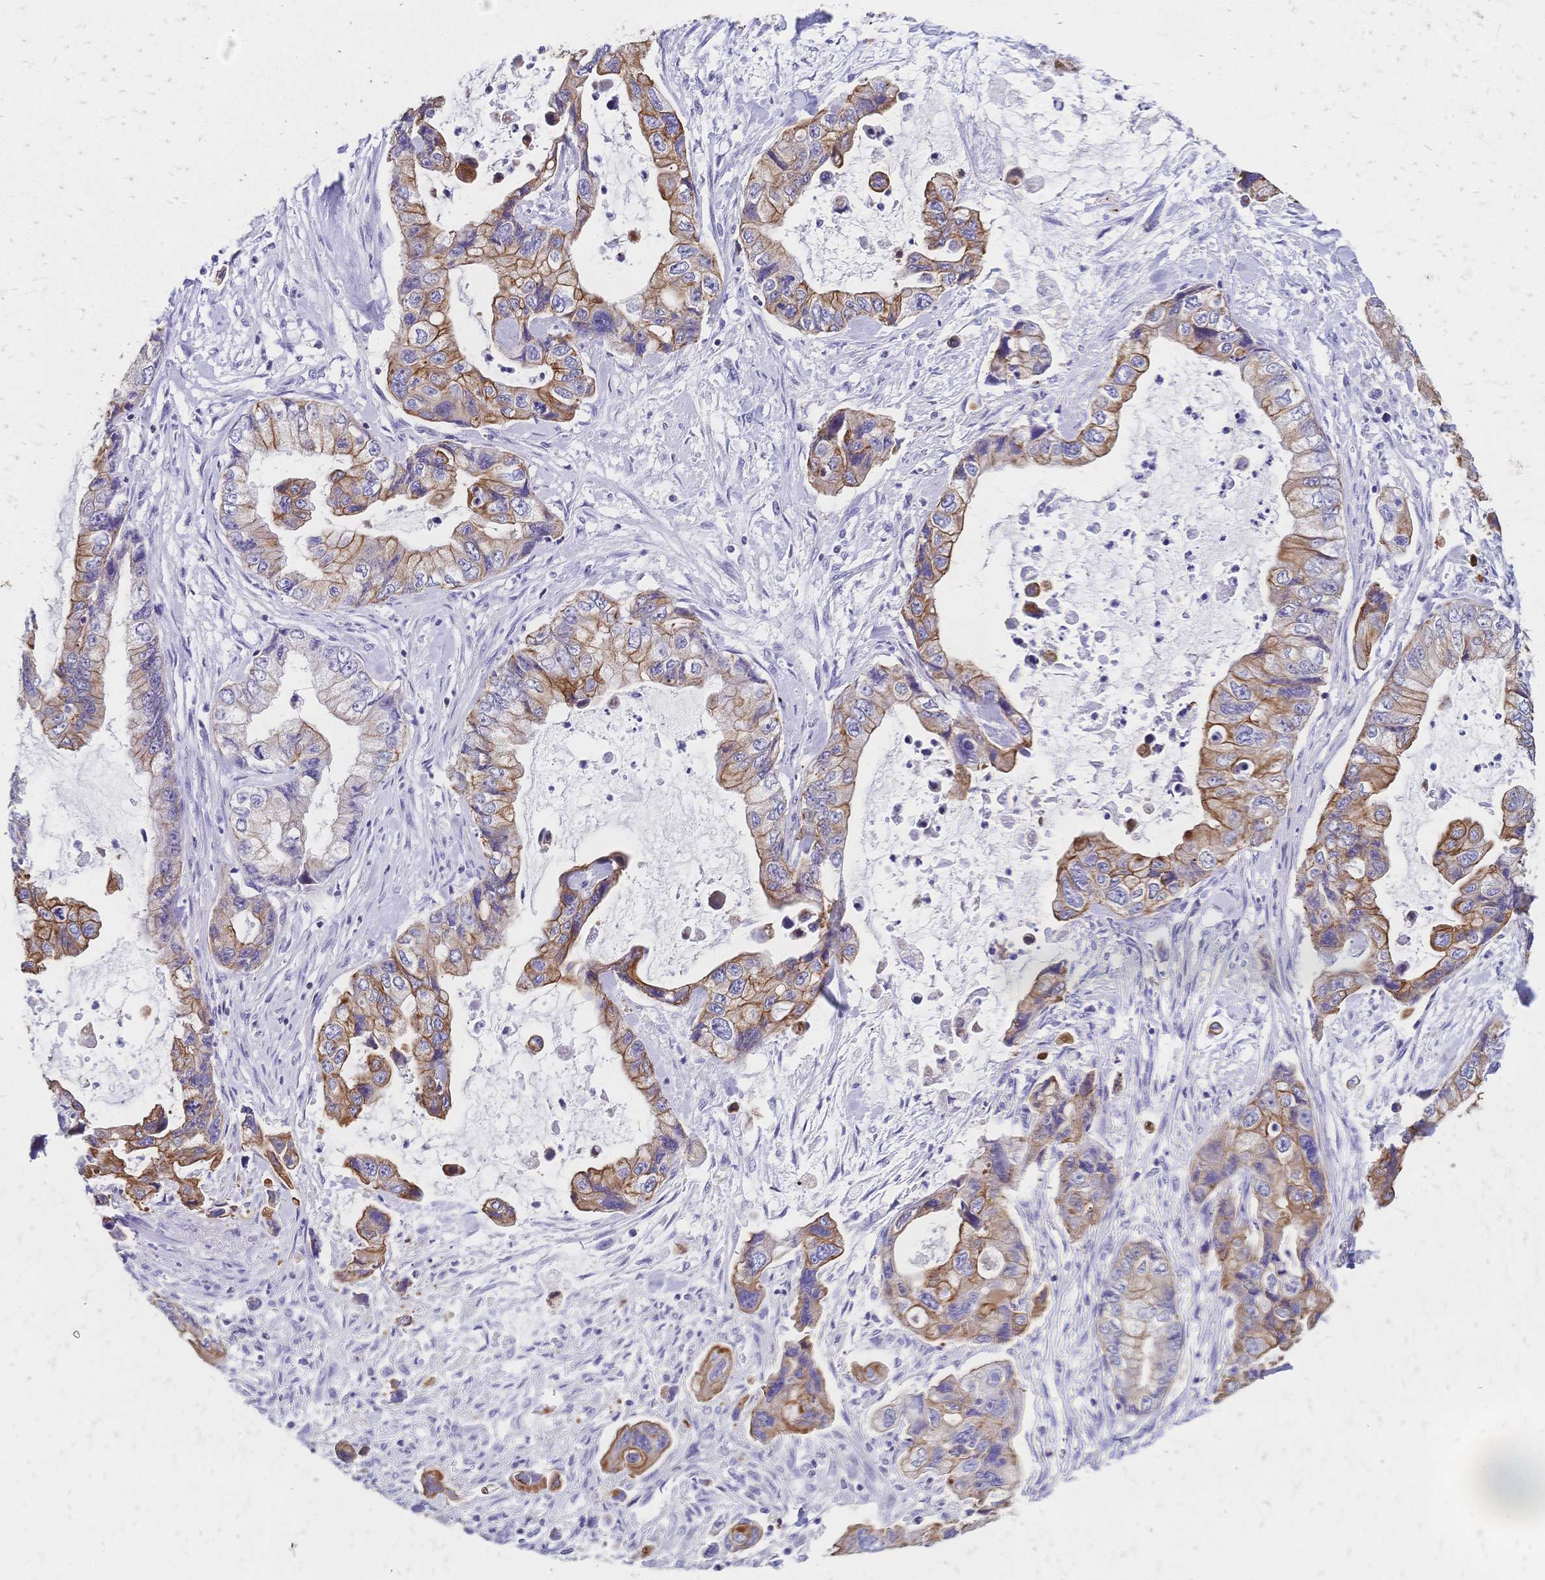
{"staining": {"intensity": "moderate", "quantity": ">75%", "location": "cytoplasmic/membranous"}, "tissue": "stomach cancer", "cell_type": "Tumor cells", "image_type": "cancer", "snomed": [{"axis": "morphology", "description": "Adenocarcinoma, NOS"}, {"axis": "topography", "description": "Pancreas"}, {"axis": "topography", "description": "Stomach, upper"}, {"axis": "topography", "description": "Stomach"}], "caption": "High-magnification brightfield microscopy of stomach cancer (adenocarcinoma) stained with DAB (brown) and counterstained with hematoxylin (blue). tumor cells exhibit moderate cytoplasmic/membranous positivity is present in about>75% of cells. Ihc stains the protein in brown and the nuclei are stained blue.", "gene": "DTNB", "patient": {"sex": "male", "age": 77}}